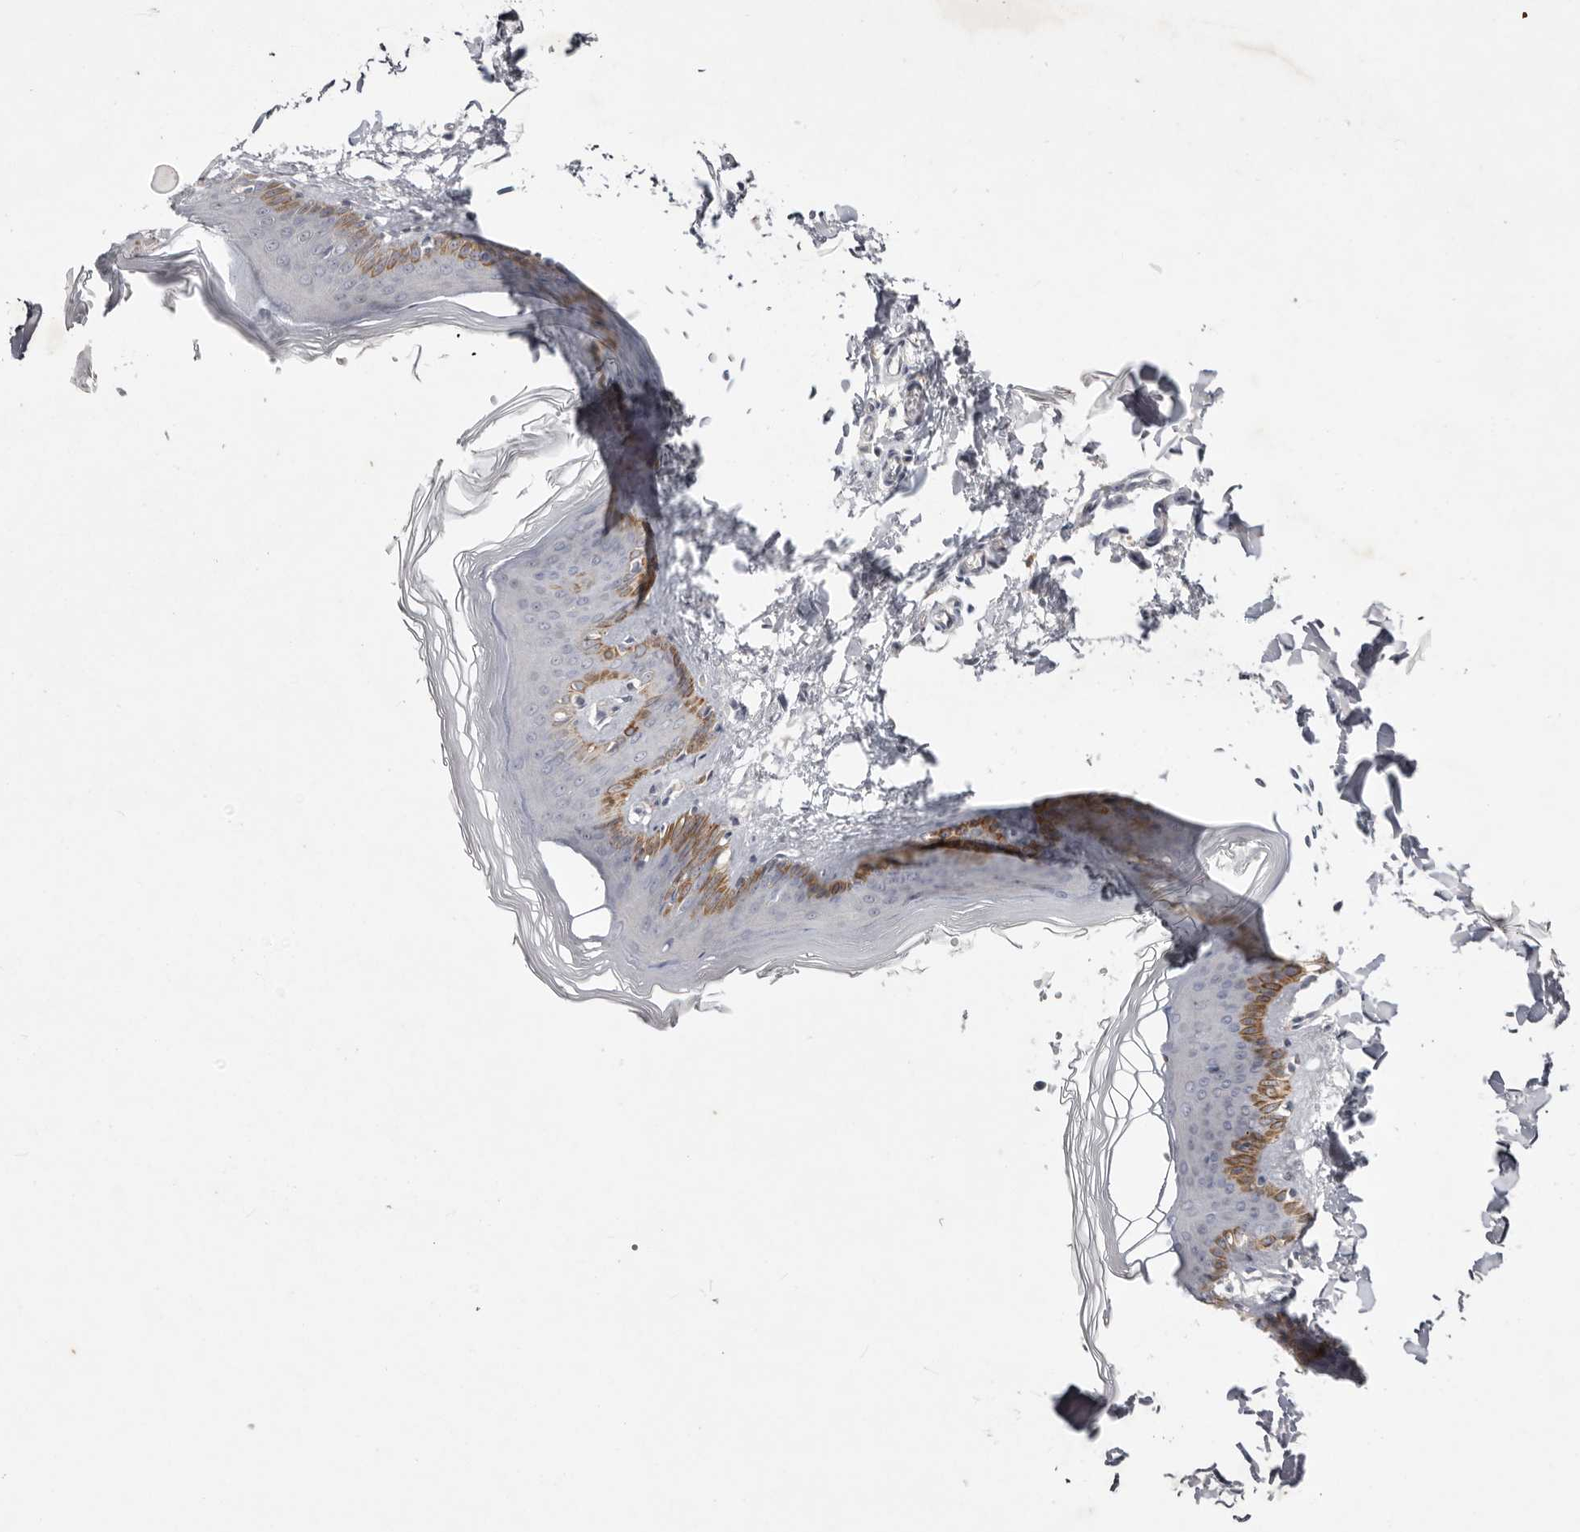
{"staining": {"intensity": "negative", "quantity": "none", "location": "none"}, "tissue": "skin", "cell_type": "Fibroblasts", "image_type": "normal", "snomed": [{"axis": "morphology", "description": "Normal tissue, NOS"}, {"axis": "topography", "description": "Skin"}], "caption": "DAB immunohistochemical staining of unremarkable human skin shows no significant positivity in fibroblasts.", "gene": "TADA1", "patient": {"sex": "female", "age": 27}}